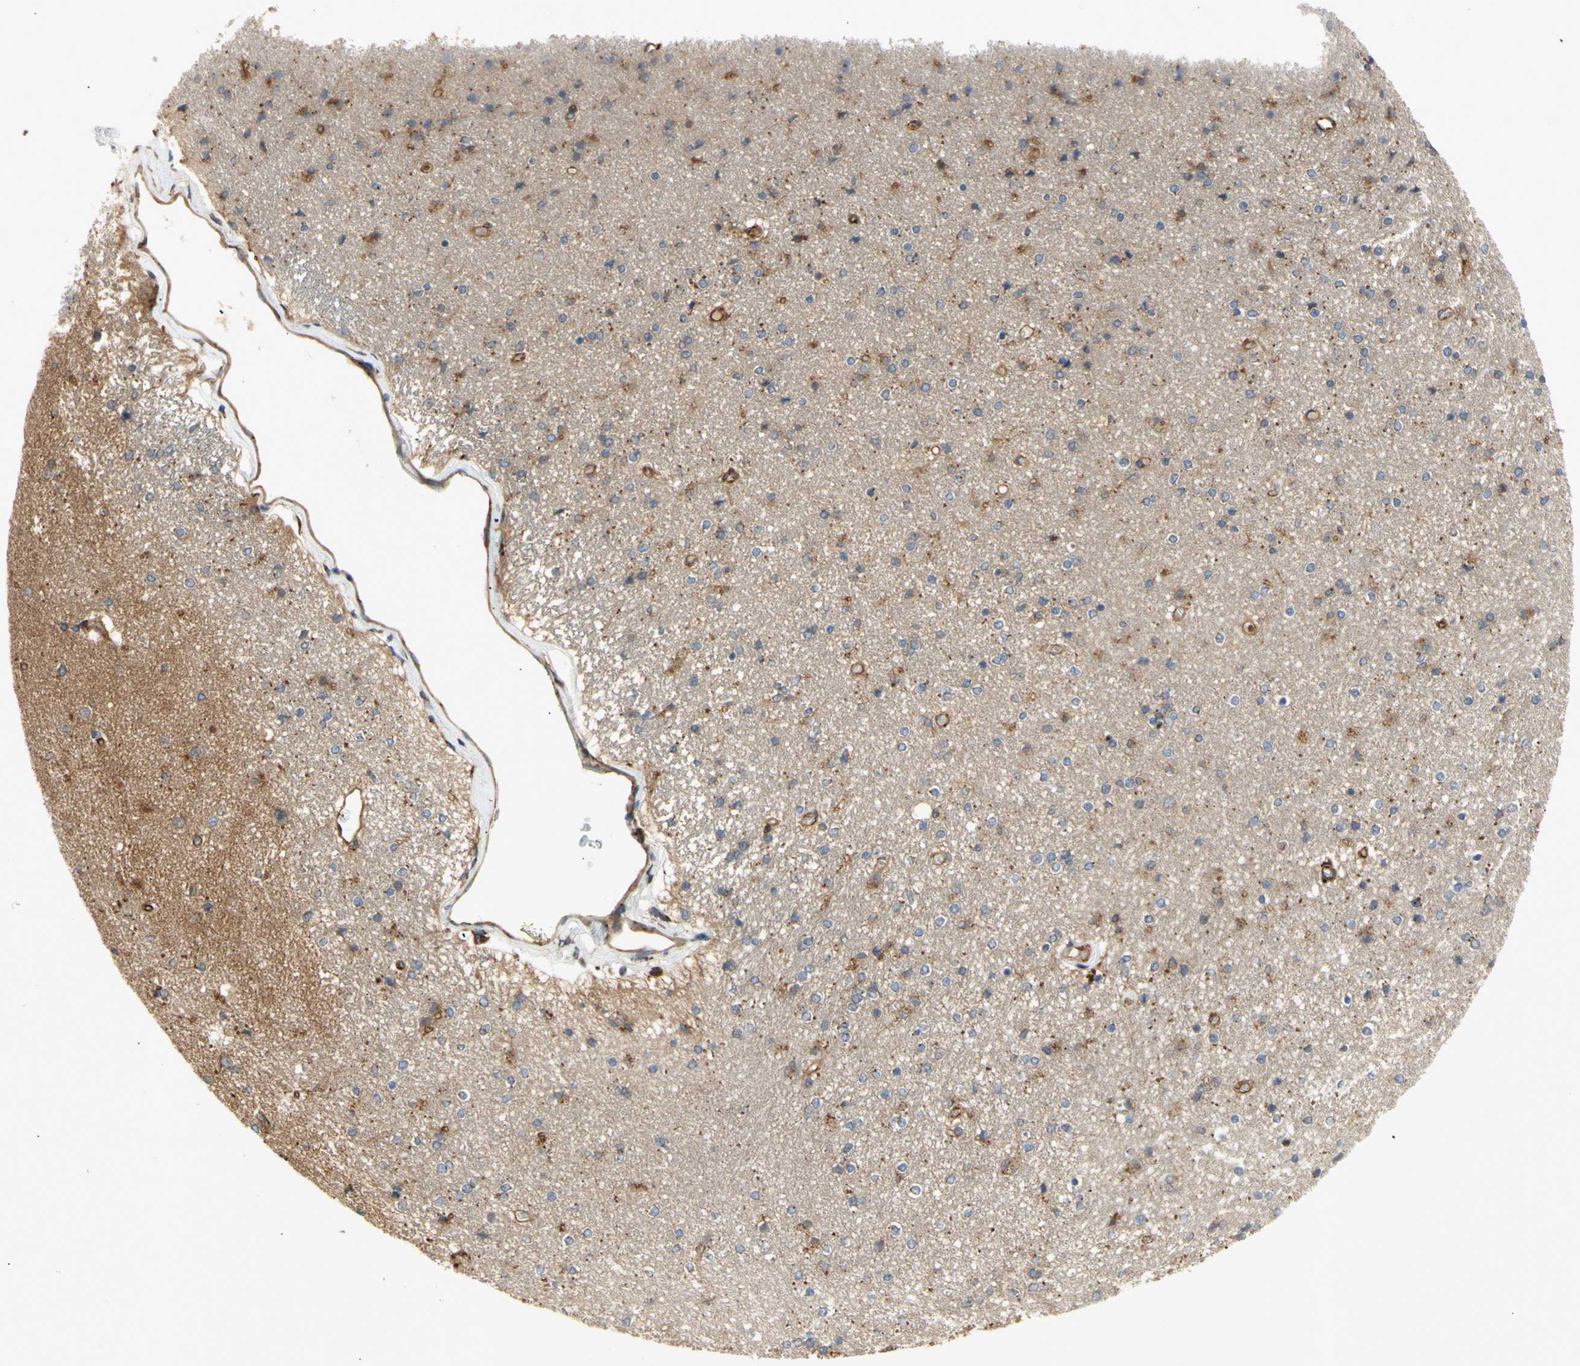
{"staining": {"intensity": "negative", "quantity": "none", "location": "none"}, "tissue": "caudate", "cell_type": "Glial cells", "image_type": "normal", "snomed": [{"axis": "morphology", "description": "Normal tissue, NOS"}, {"axis": "topography", "description": "Lateral ventricle wall"}], "caption": "This is a micrograph of immunohistochemistry (IHC) staining of benign caudate, which shows no expression in glial cells. The staining was performed using DAB to visualize the protein expression in brown, while the nuclei were stained in blue with hematoxylin (Magnification: 20x).", "gene": "TUBG2", "patient": {"sex": "female", "age": 54}}